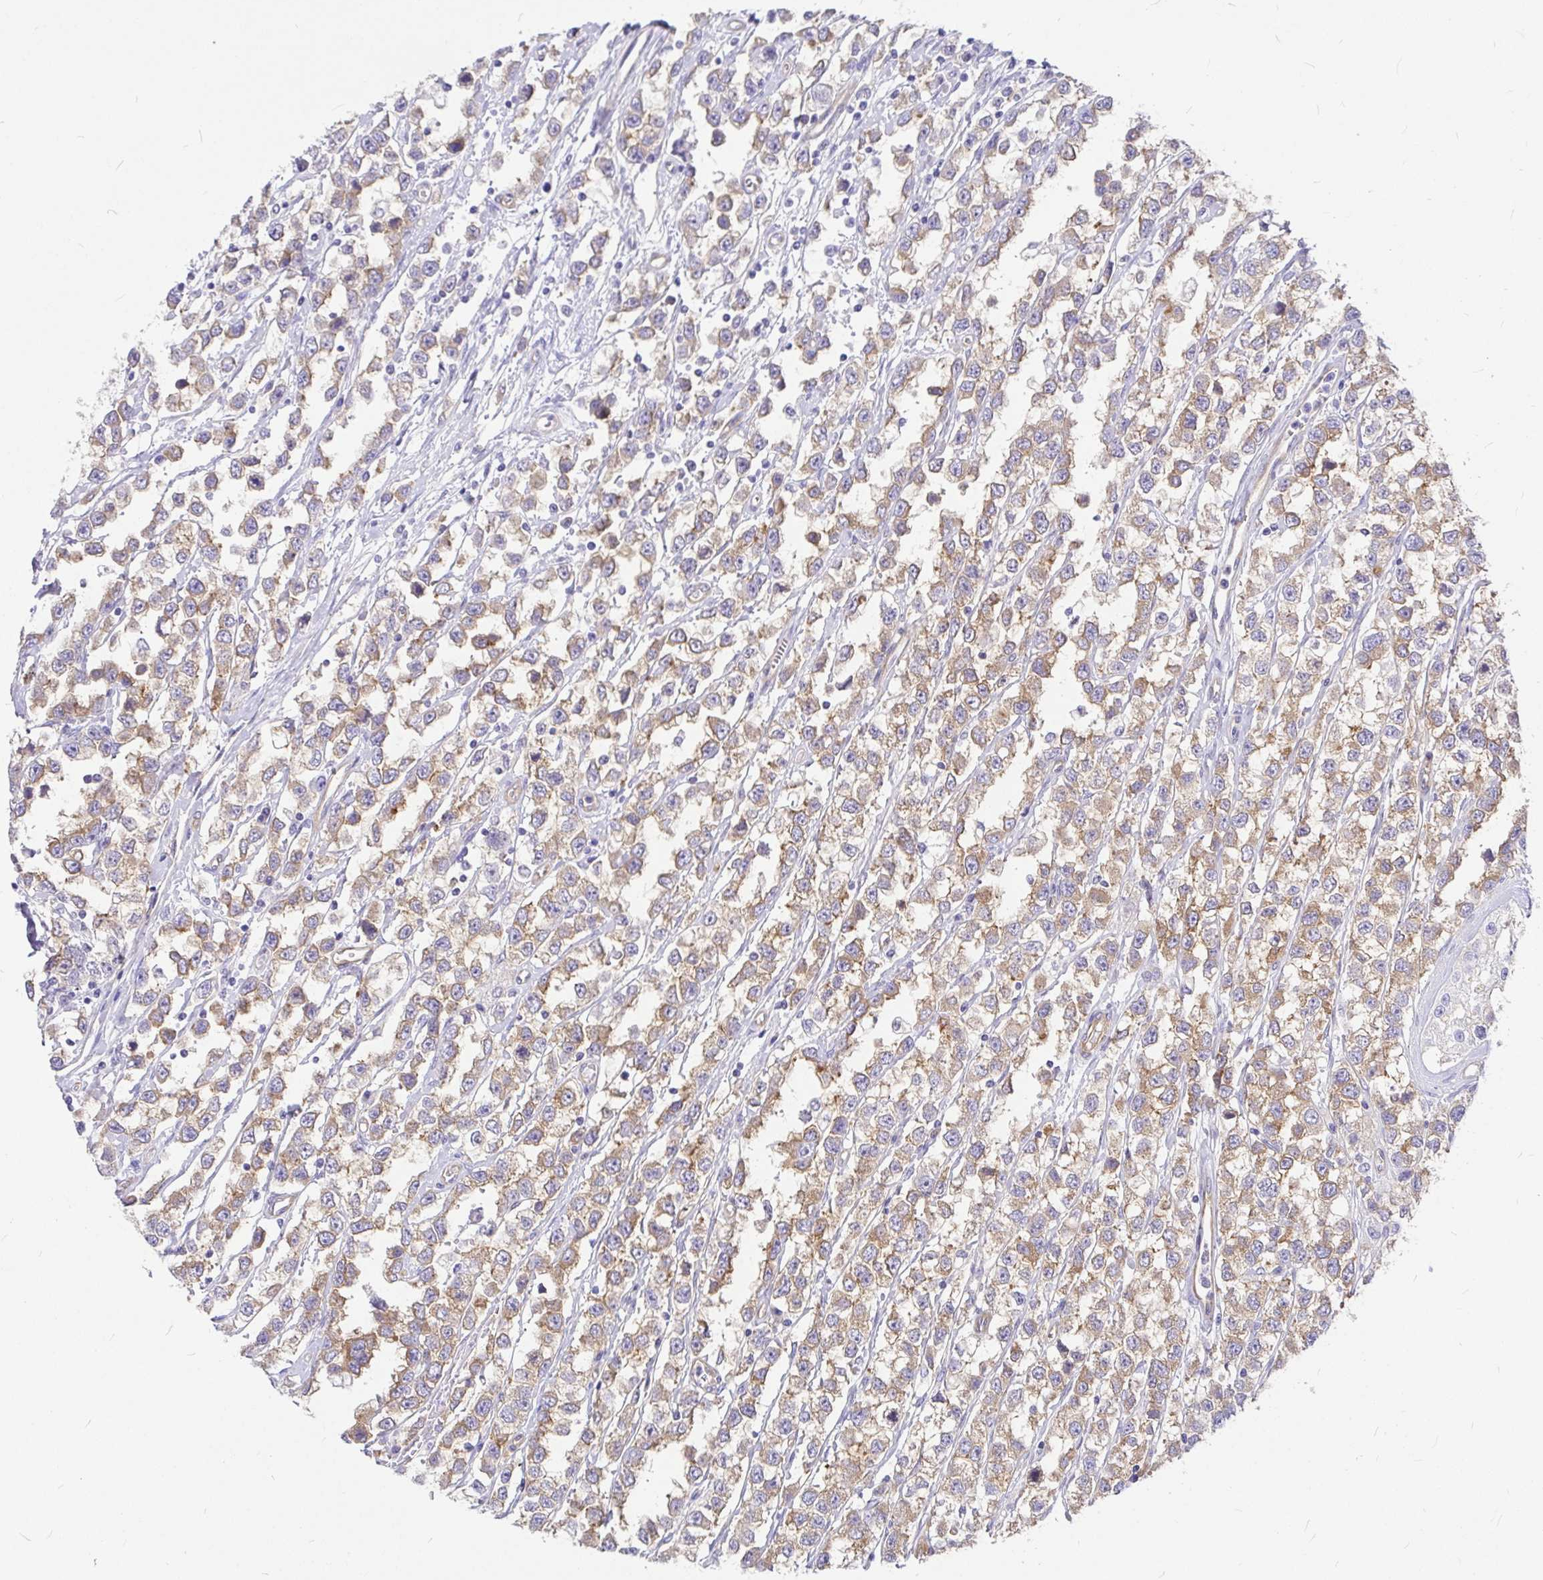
{"staining": {"intensity": "moderate", "quantity": "25%-75%", "location": "cytoplasmic/membranous"}, "tissue": "testis cancer", "cell_type": "Tumor cells", "image_type": "cancer", "snomed": [{"axis": "morphology", "description": "Seminoma, NOS"}, {"axis": "topography", "description": "Testis"}], "caption": "A photomicrograph showing moderate cytoplasmic/membranous expression in approximately 25%-75% of tumor cells in testis seminoma, as visualized by brown immunohistochemical staining.", "gene": "MYO1B", "patient": {"sex": "male", "age": 34}}